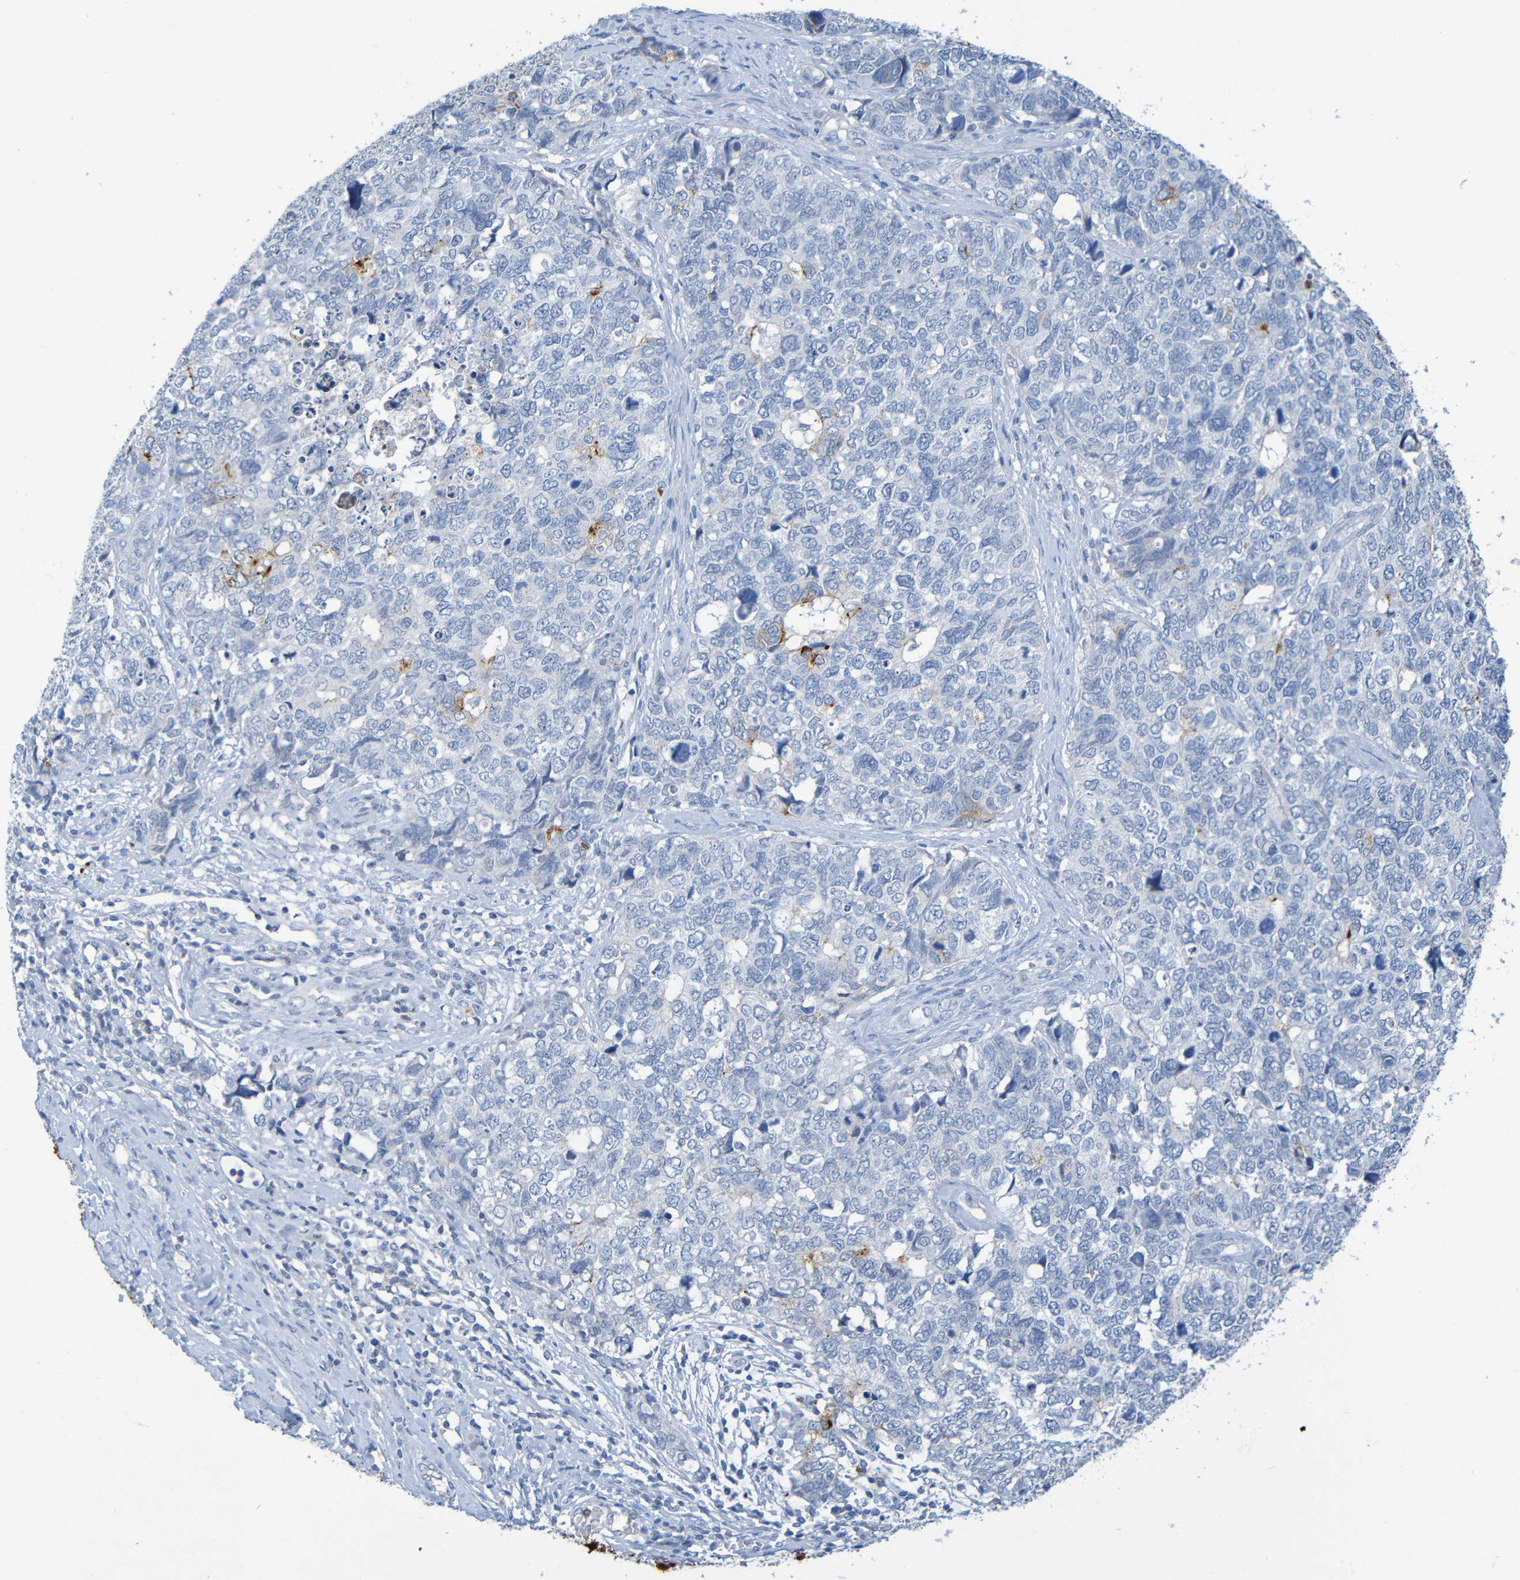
{"staining": {"intensity": "moderate", "quantity": "<25%", "location": "cytoplasmic/membranous"}, "tissue": "cervical cancer", "cell_type": "Tumor cells", "image_type": "cancer", "snomed": [{"axis": "morphology", "description": "Squamous cell carcinoma, NOS"}, {"axis": "topography", "description": "Cervix"}], "caption": "Approximately <25% of tumor cells in human cervical cancer (squamous cell carcinoma) show moderate cytoplasmic/membranous protein positivity as visualized by brown immunohistochemical staining.", "gene": "IL10", "patient": {"sex": "female", "age": 63}}